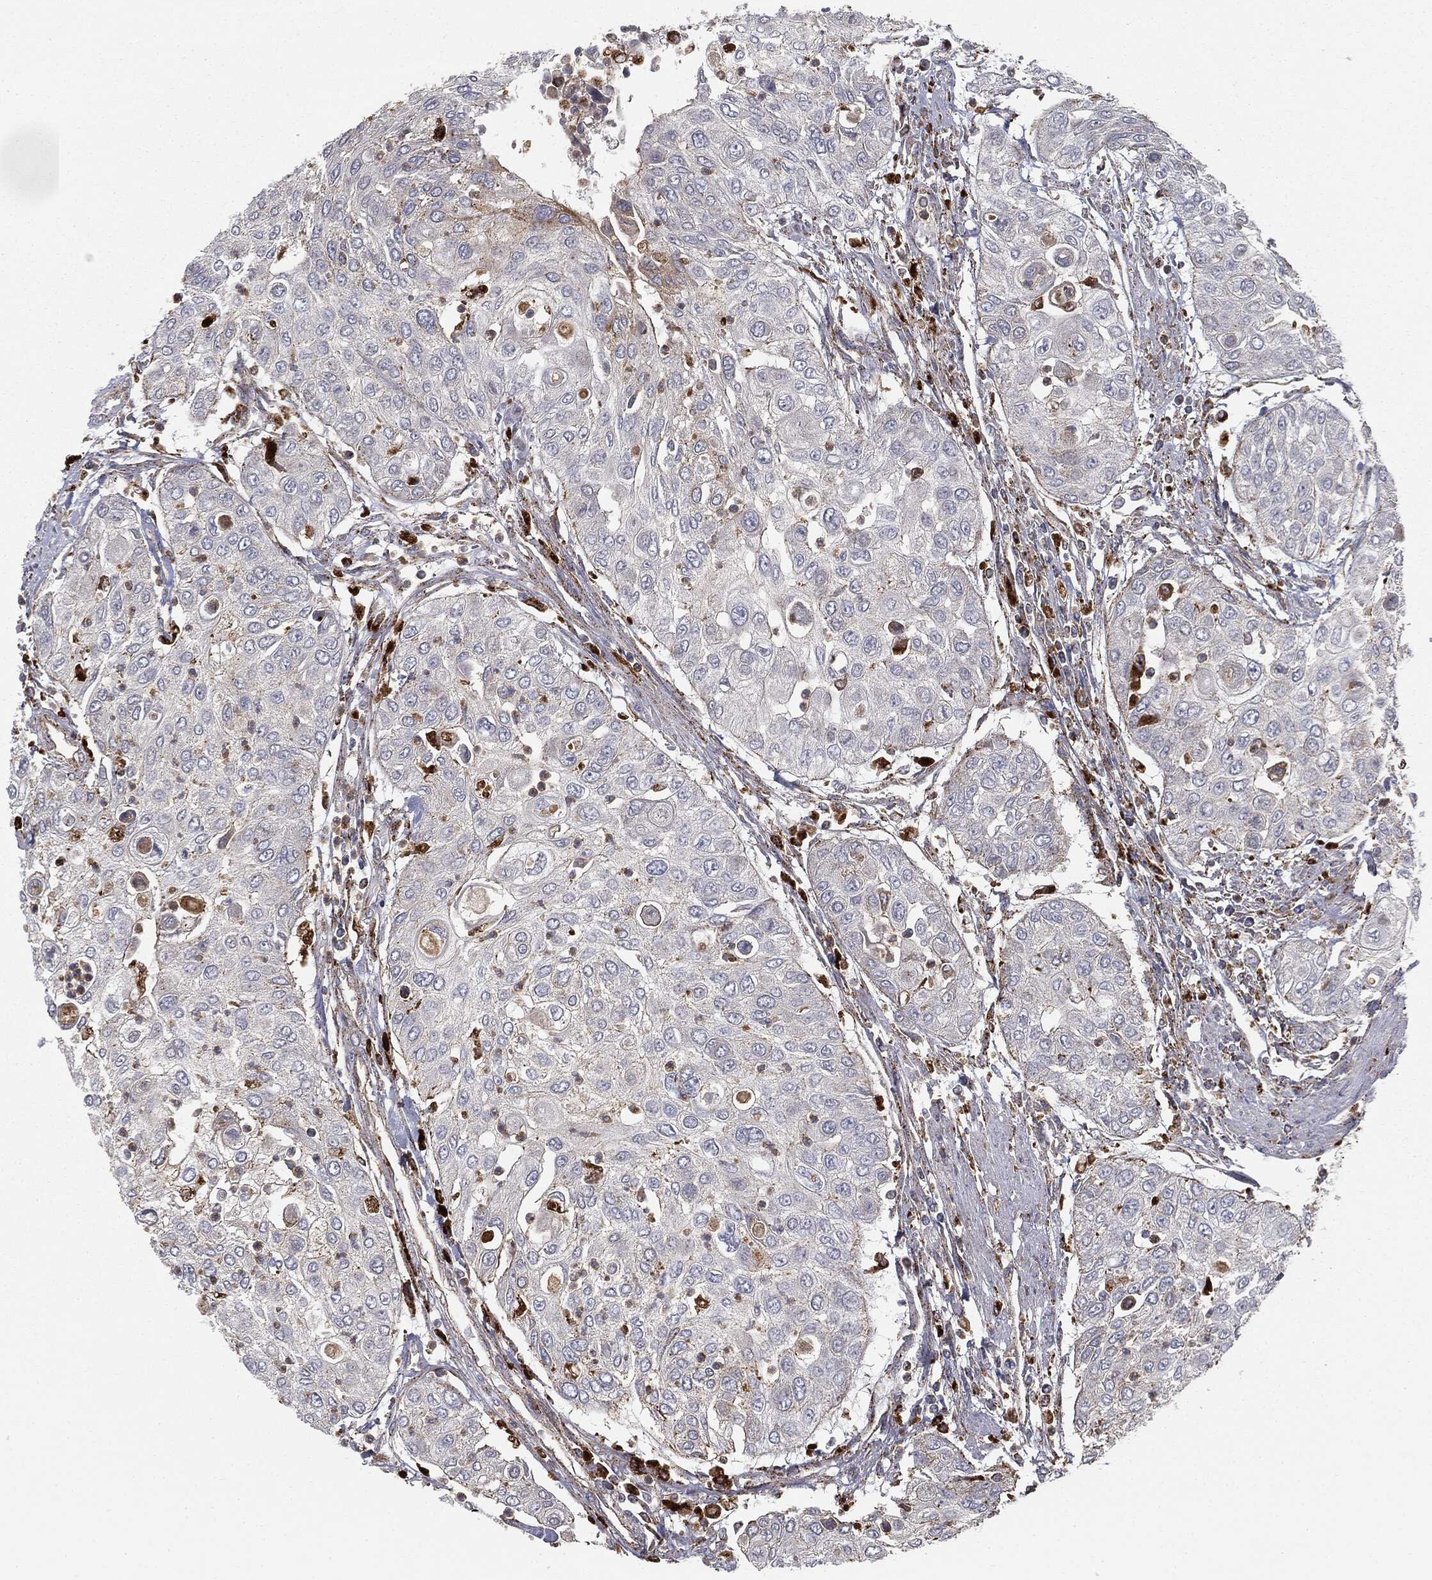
{"staining": {"intensity": "negative", "quantity": "none", "location": "none"}, "tissue": "urothelial cancer", "cell_type": "Tumor cells", "image_type": "cancer", "snomed": [{"axis": "morphology", "description": "Urothelial carcinoma, High grade"}, {"axis": "topography", "description": "Urinary bladder"}], "caption": "Immunohistochemistry photomicrograph of neoplastic tissue: high-grade urothelial carcinoma stained with DAB exhibits no significant protein staining in tumor cells. The staining was performed using DAB to visualize the protein expression in brown, while the nuclei were stained in blue with hematoxylin (Magnification: 20x).", "gene": "CTSA", "patient": {"sex": "female", "age": 79}}